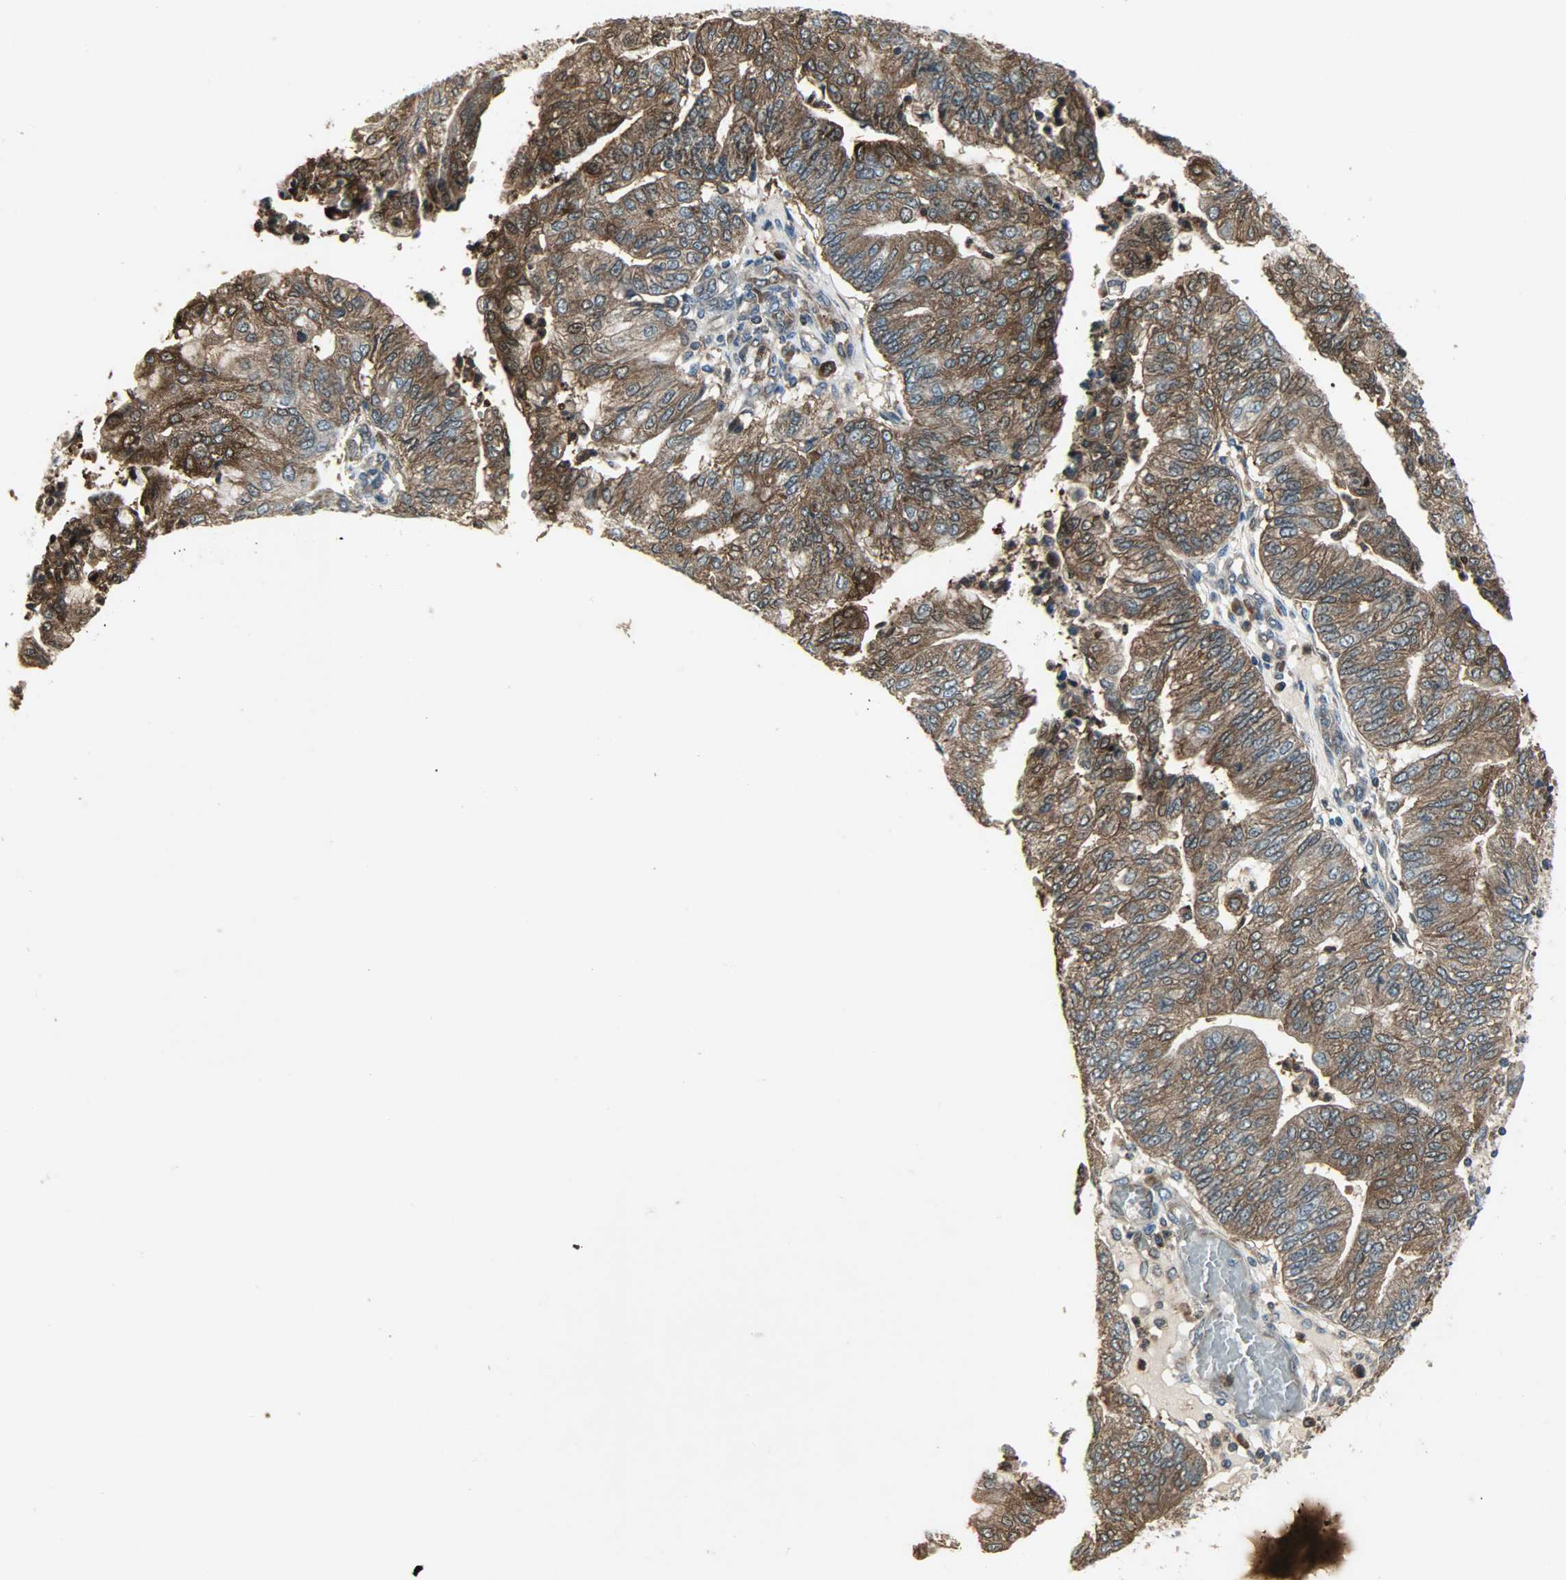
{"staining": {"intensity": "strong", "quantity": ">75%", "location": "cytoplasmic/membranous"}, "tissue": "endometrial cancer", "cell_type": "Tumor cells", "image_type": "cancer", "snomed": [{"axis": "morphology", "description": "Adenocarcinoma, NOS"}, {"axis": "topography", "description": "Endometrium"}], "caption": "Approximately >75% of tumor cells in human endometrial cancer show strong cytoplasmic/membranous protein positivity as visualized by brown immunohistochemical staining.", "gene": "AMT", "patient": {"sex": "female", "age": 59}}